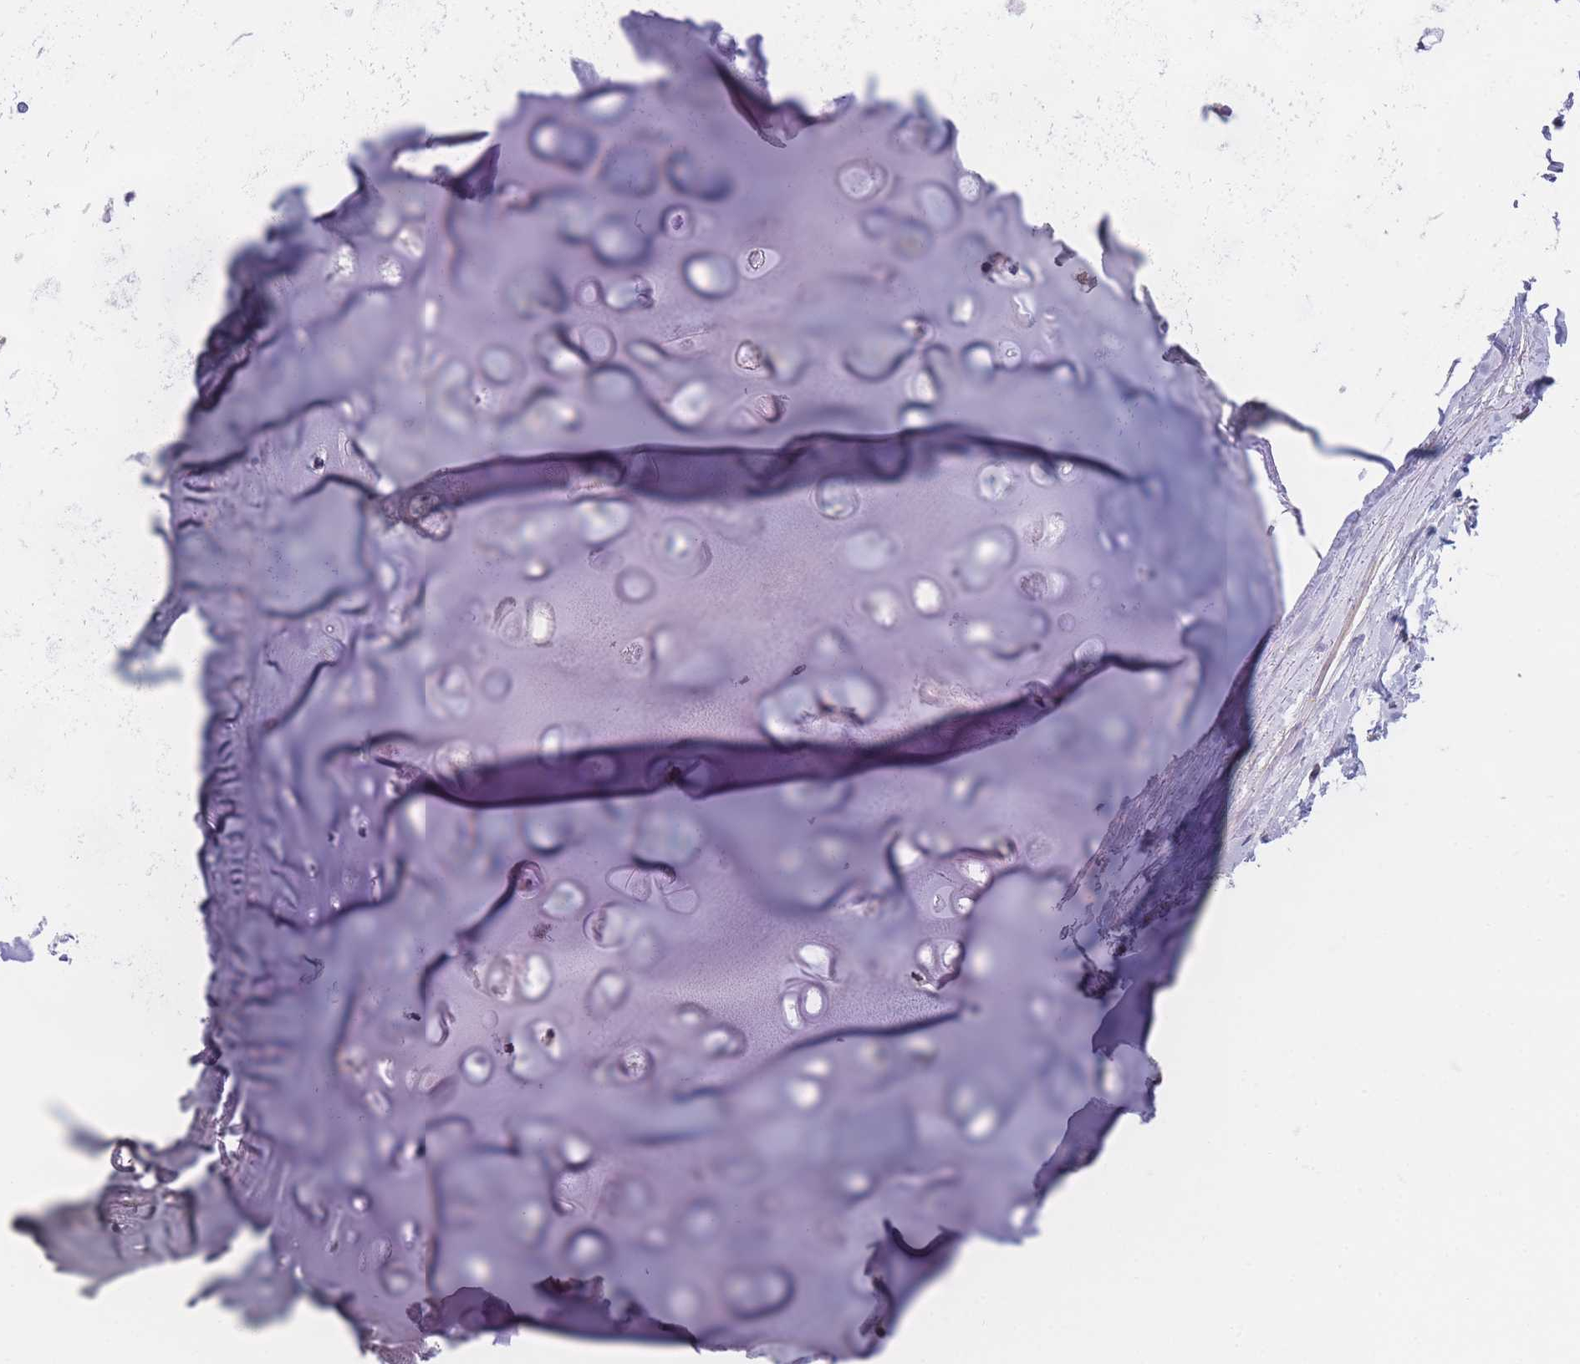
{"staining": {"intensity": "weak", "quantity": ">75%", "location": "cytoplasmic/membranous"}, "tissue": "adipose tissue", "cell_type": "Adipocytes", "image_type": "normal", "snomed": [{"axis": "morphology", "description": "Normal tissue, NOS"}, {"axis": "topography", "description": "Cartilage tissue"}], "caption": "Adipose tissue was stained to show a protein in brown. There is low levels of weak cytoplasmic/membranous expression in approximately >75% of adipocytes. (DAB IHC, brown staining for protein, blue staining for nuclei).", "gene": "SLC7A6", "patient": {"sex": "male", "age": 73}}